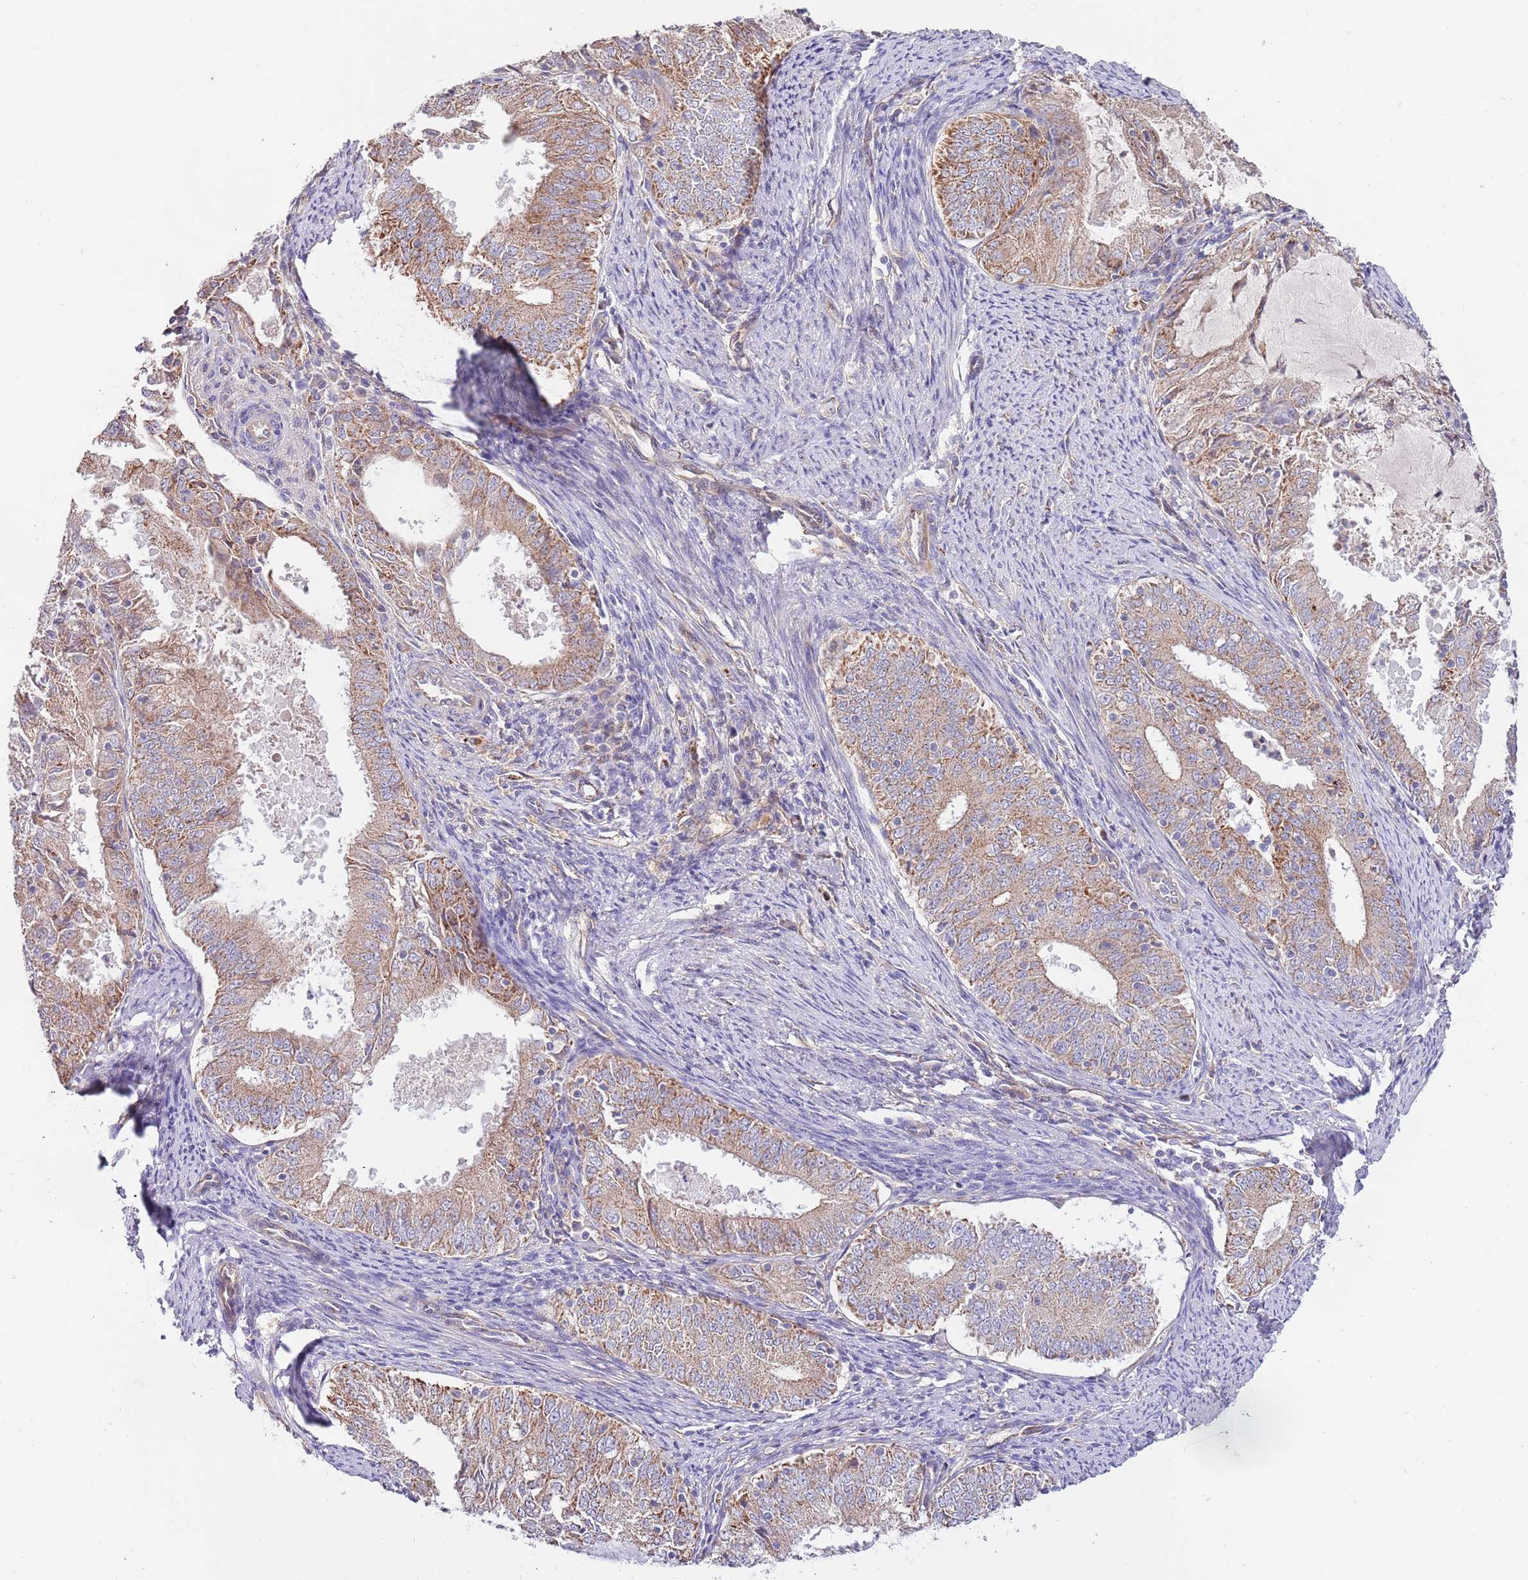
{"staining": {"intensity": "moderate", "quantity": ">75%", "location": "cytoplasmic/membranous"}, "tissue": "endometrial cancer", "cell_type": "Tumor cells", "image_type": "cancer", "snomed": [{"axis": "morphology", "description": "Adenocarcinoma, NOS"}, {"axis": "topography", "description": "Endometrium"}], "caption": "A histopathology image of human endometrial adenocarcinoma stained for a protein shows moderate cytoplasmic/membranous brown staining in tumor cells.", "gene": "DOCK6", "patient": {"sex": "female", "age": 57}}